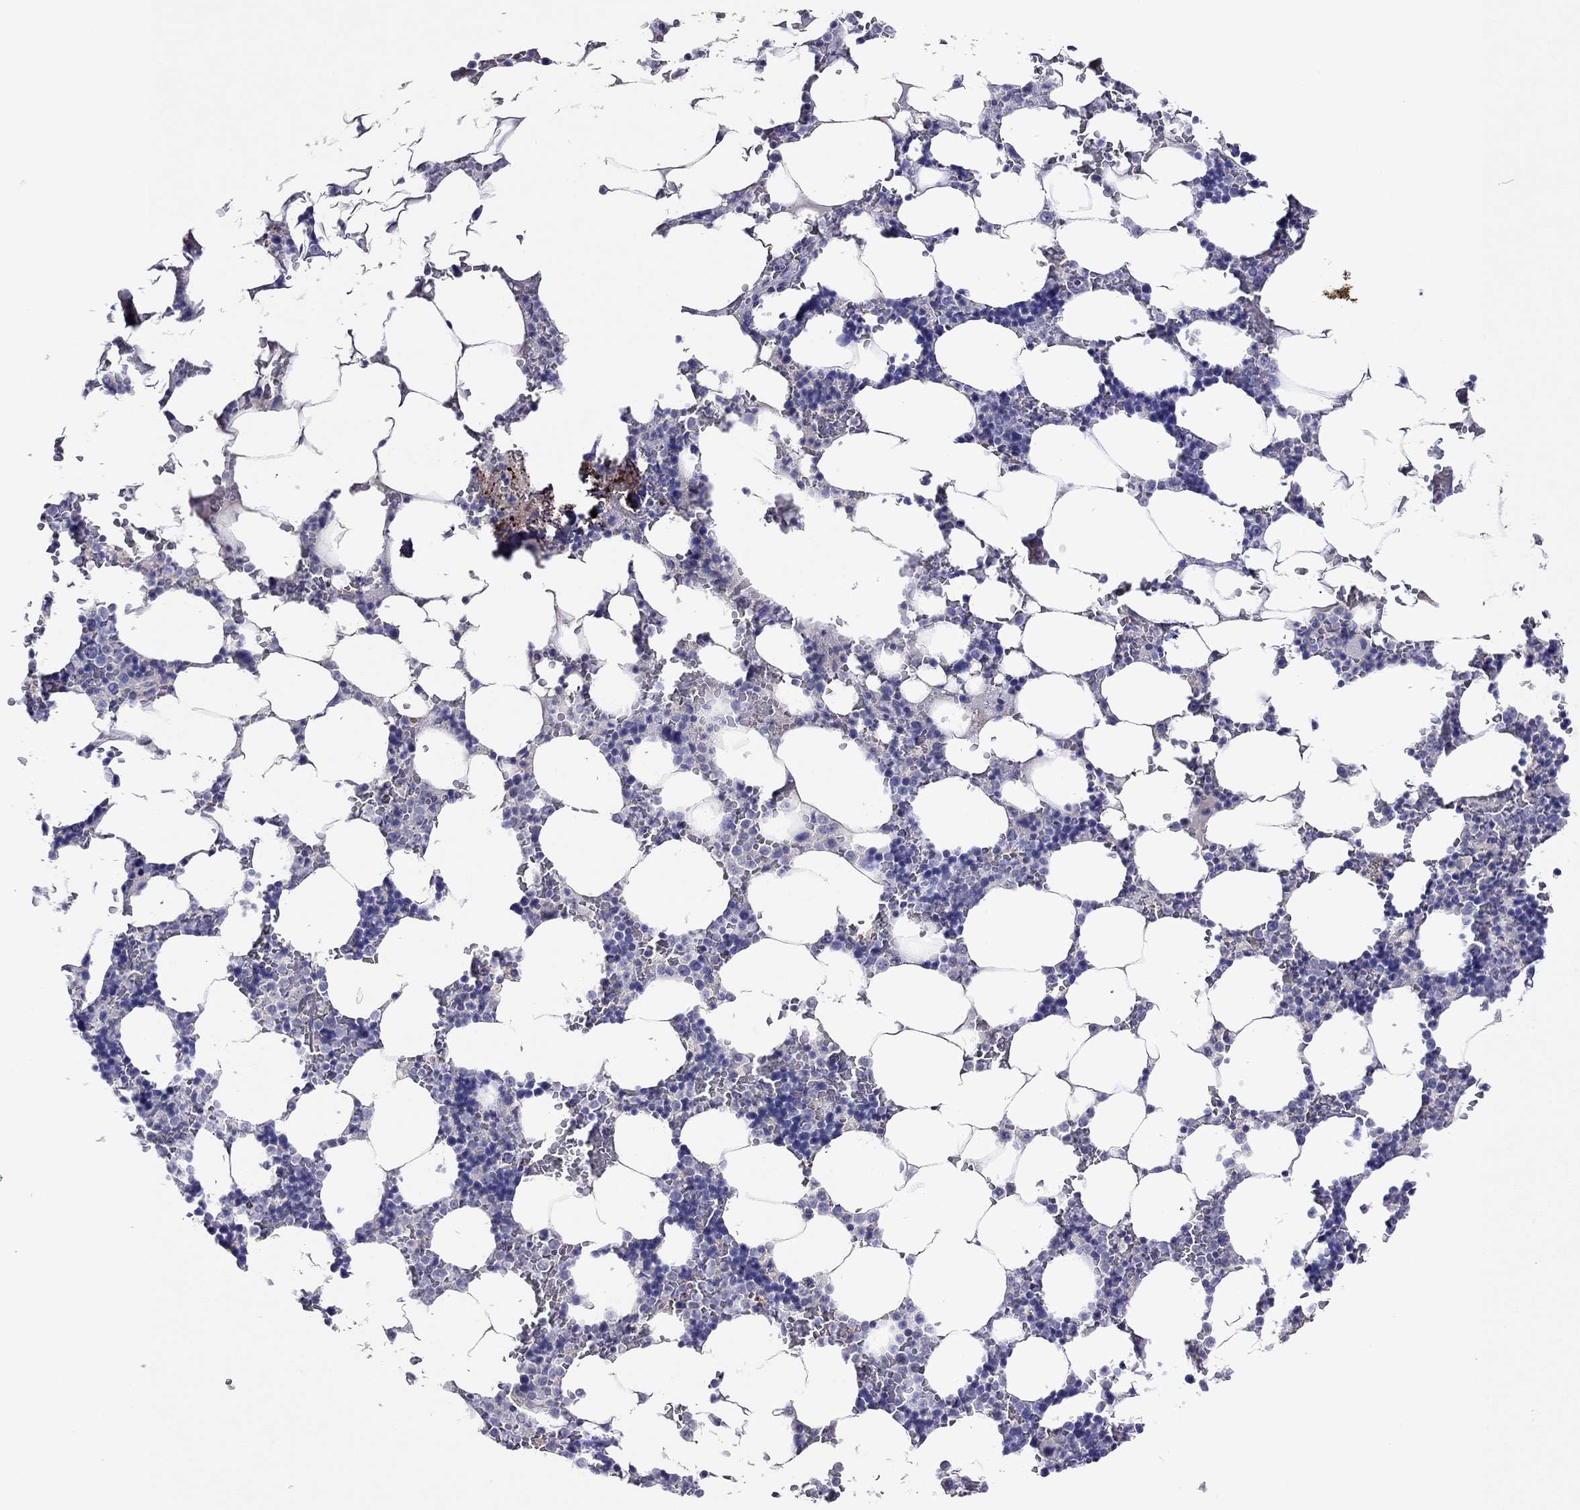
{"staining": {"intensity": "negative", "quantity": "none", "location": "none"}, "tissue": "bone marrow", "cell_type": "Hematopoietic cells", "image_type": "normal", "snomed": [{"axis": "morphology", "description": "Normal tissue, NOS"}, {"axis": "topography", "description": "Bone marrow"}], "caption": "Image shows no protein positivity in hematopoietic cells of normal bone marrow. (Immunohistochemistry, brightfield microscopy, high magnification).", "gene": "CAPNS2", "patient": {"sex": "male", "age": 51}}